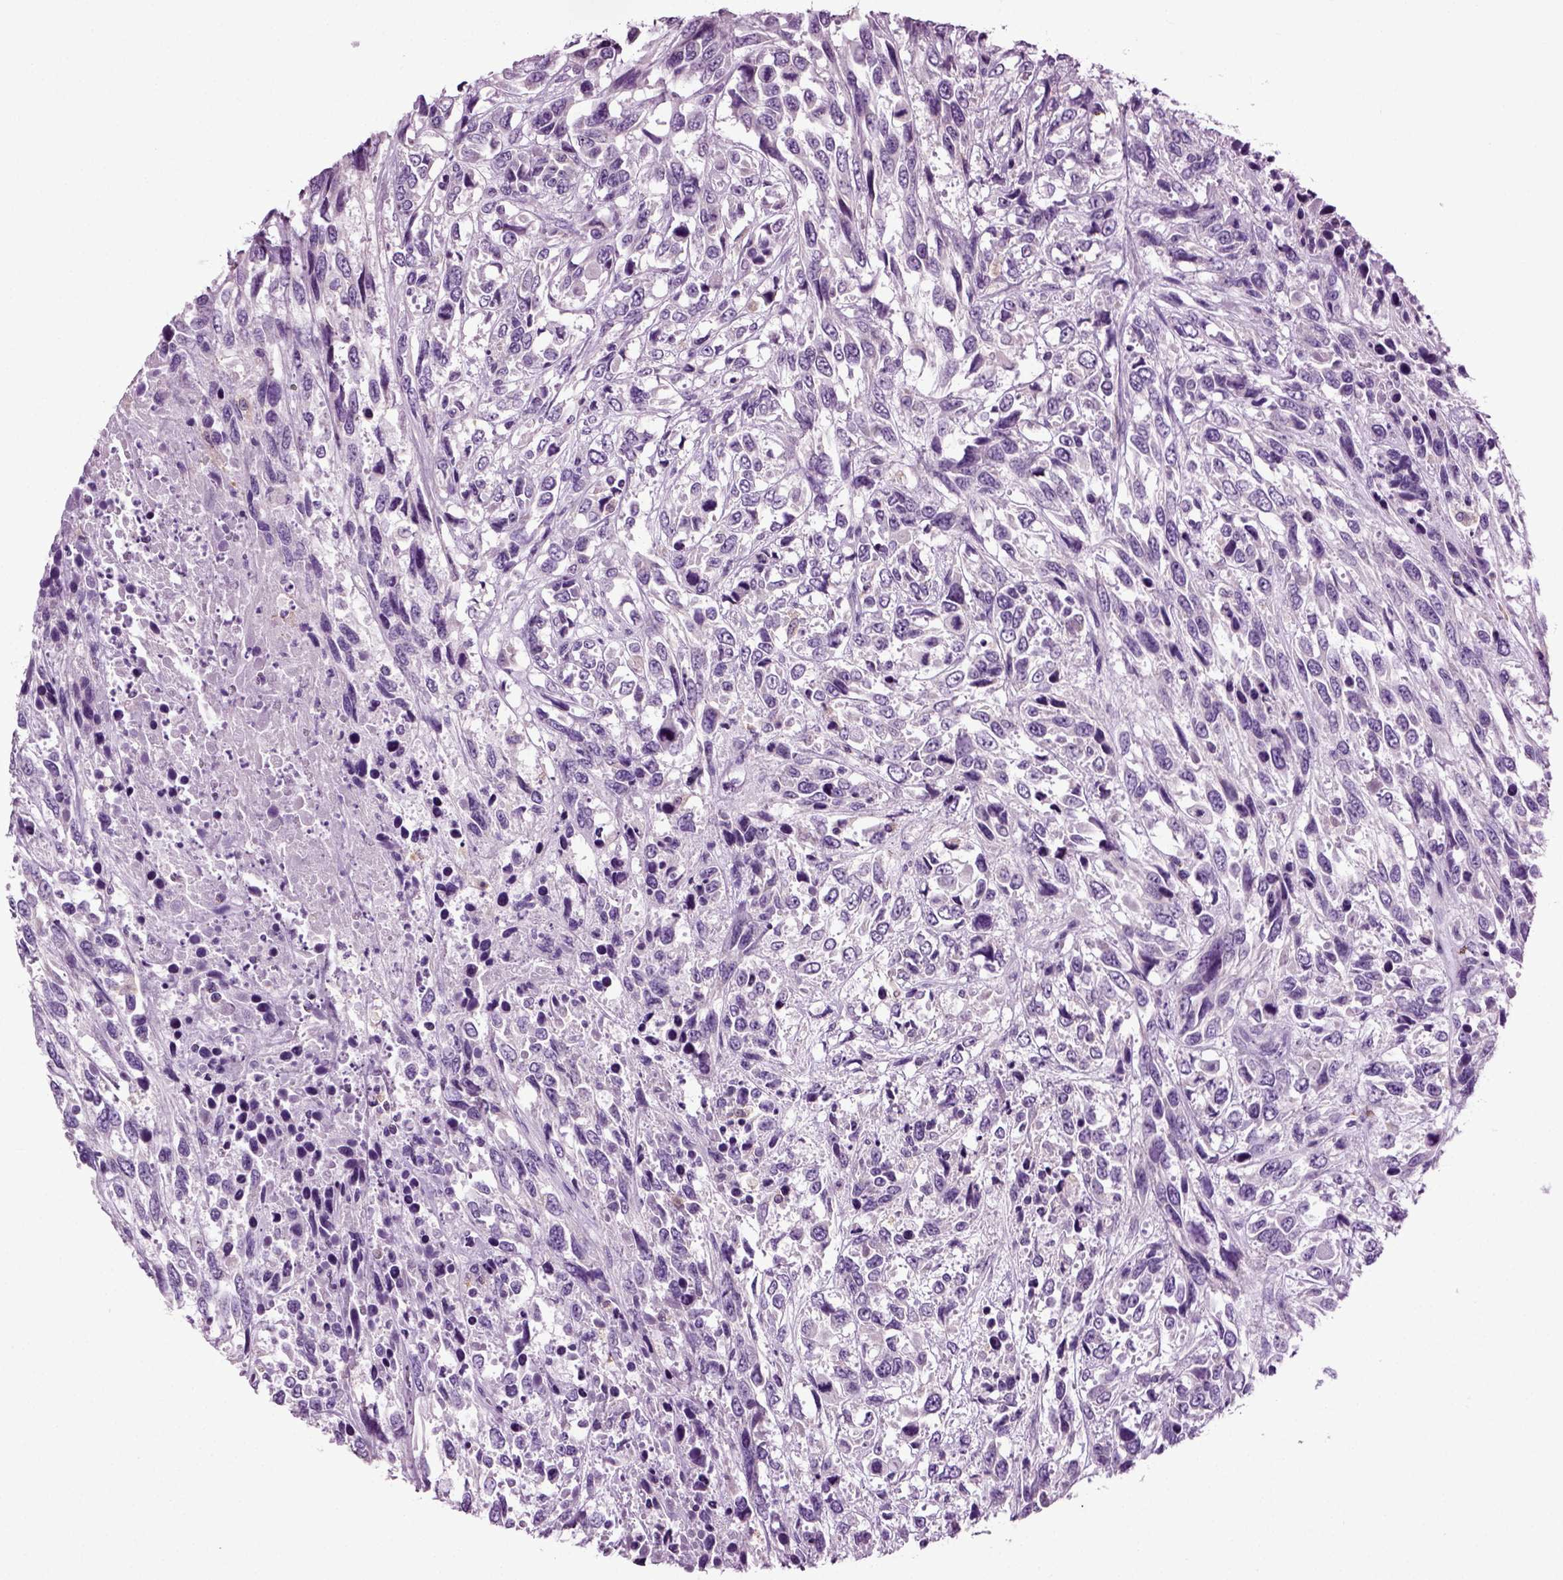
{"staining": {"intensity": "negative", "quantity": "none", "location": "none"}, "tissue": "urothelial cancer", "cell_type": "Tumor cells", "image_type": "cancer", "snomed": [{"axis": "morphology", "description": "Urothelial carcinoma, High grade"}, {"axis": "topography", "description": "Urinary bladder"}], "caption": "A photomicrograph of urothelial cancer stained for a protein exhibits no brown staining in tumor cells.", "gene": "DNAH10", "patient": {"sex": "female", "age": 70}}